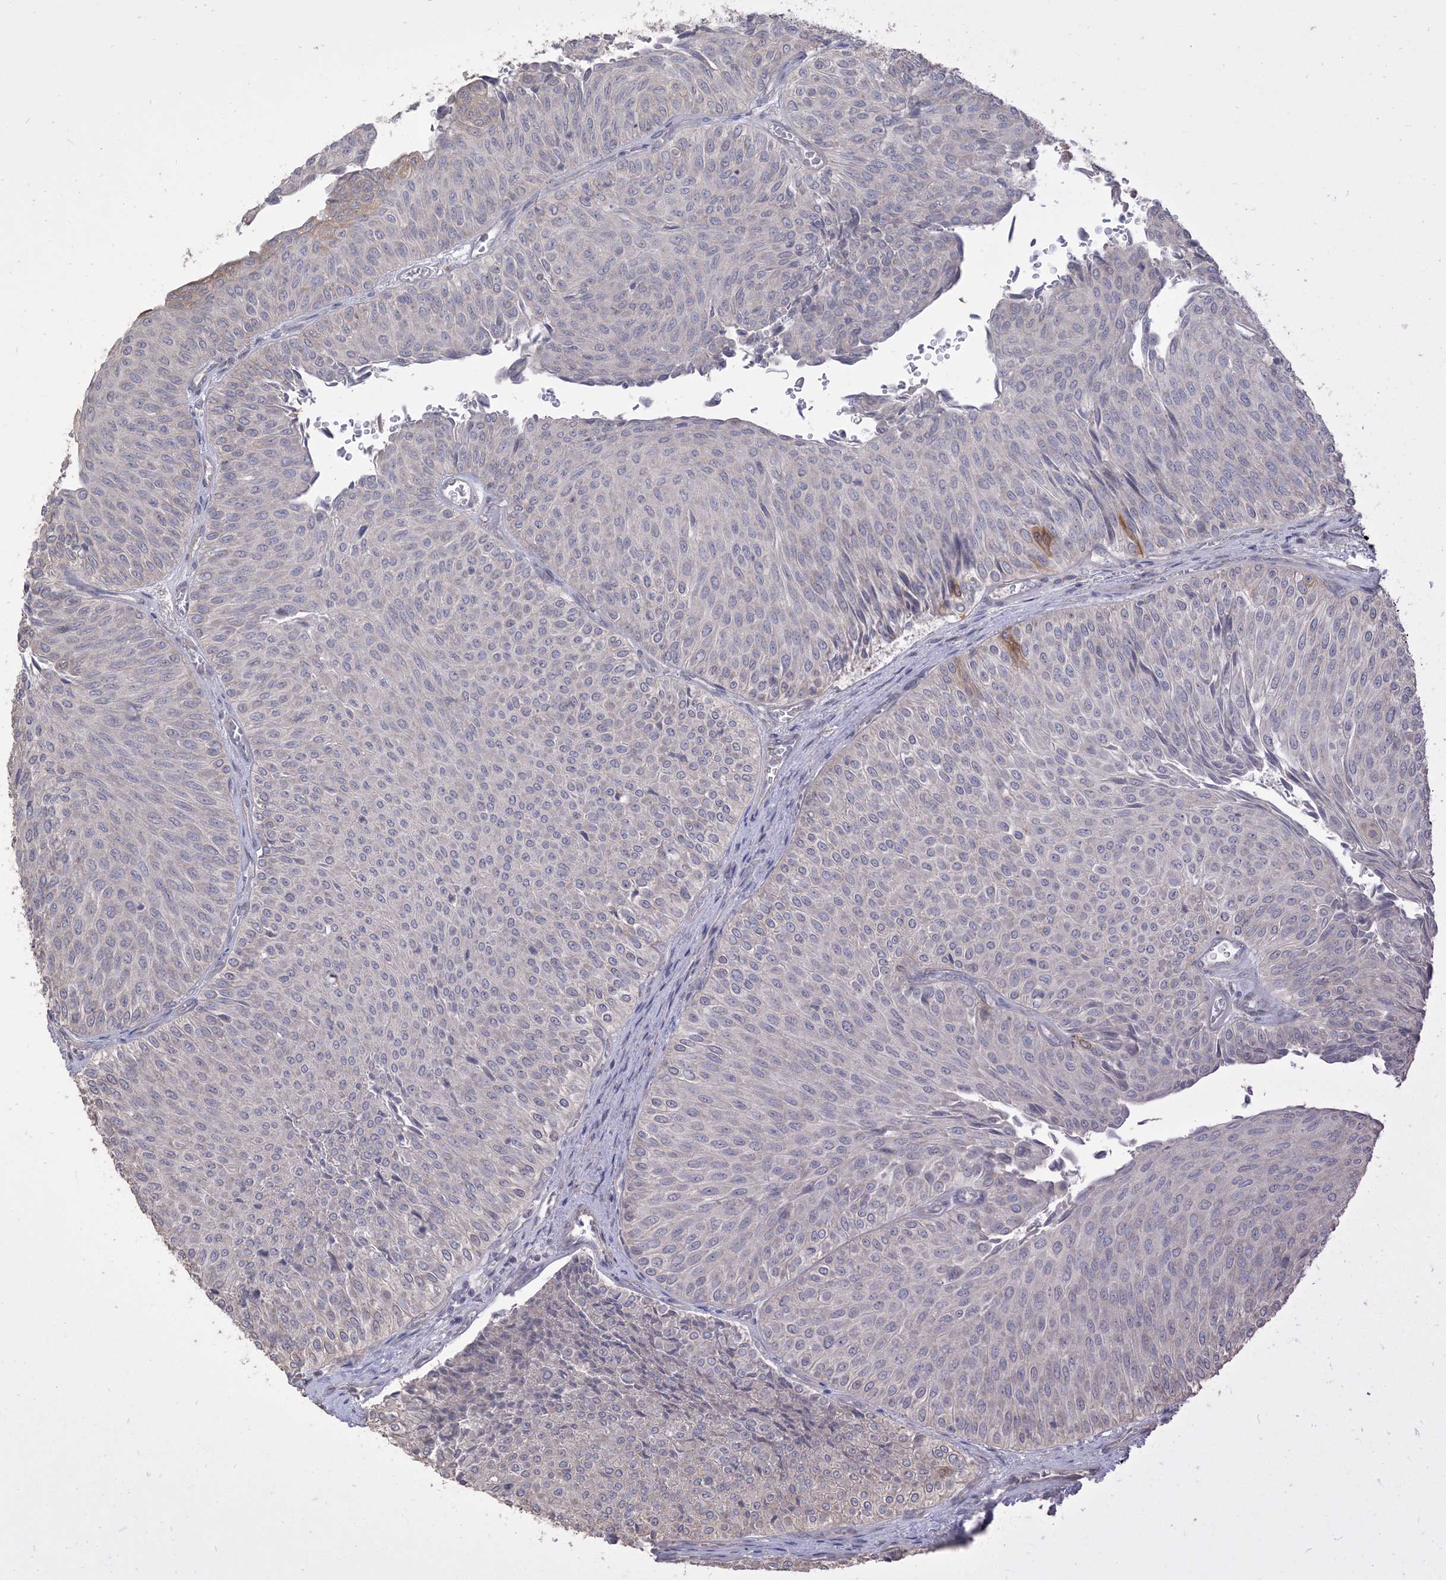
{"staining": {"intensity": "negative", "quantity": "none", "location": "none"}, "tissue": "urothelial cancer", "cell_type": "Tumor cells", "image_type": "cancer", "snomed": [{"axis": "morphology", "description": "Urothelial carcinoma, Low grade"}, {"axis": "topography", "description": "Urinary bladder"}], "caption": "Immunohistochemistry of low-grade urothelial carcinoma demonstrates no staining in tumor cells.", "gene": "RNF175", "patient": {"sex": "male", "age": 78}}